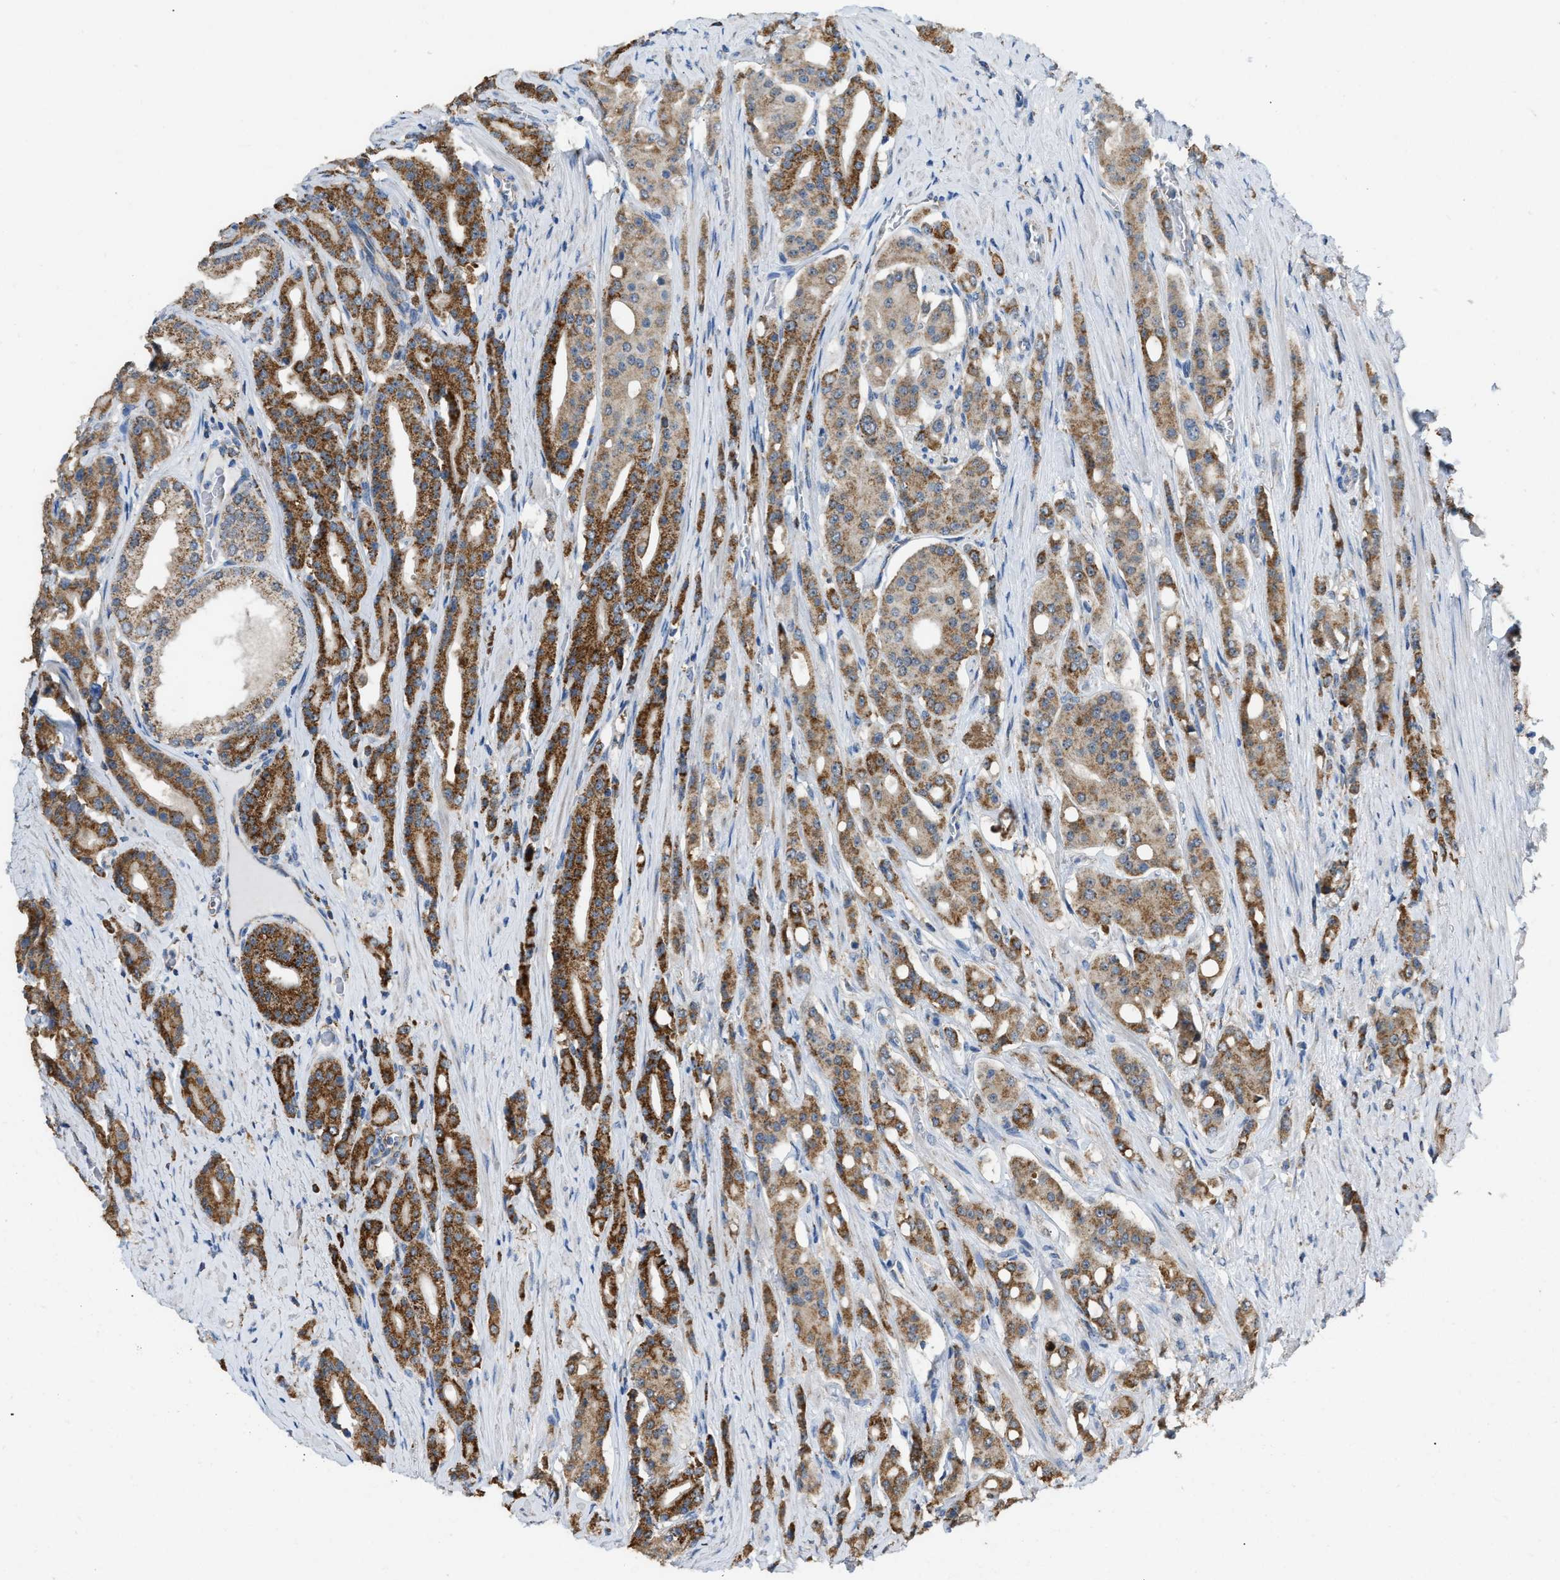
{"staining": {"intensity": "moderate", "quantity": ">75%", "location": "cytoplasmic/membranous"}, "tissue": "prostate cancer", "cell_type": "Tumor cells", "image_type": "cancer", "snomed": [{"axis": "morphology", "description": "Adenocarcinoma, High grade"}, {"axis": "topography", "description": "Prostate"}], "caption": "Prostate high-grade adenocarcinoma stained with a protein marker reveals moderate staining in tumor cells.", "gene": "ETFB", "patient": {"sex": "male", "age": 71}}